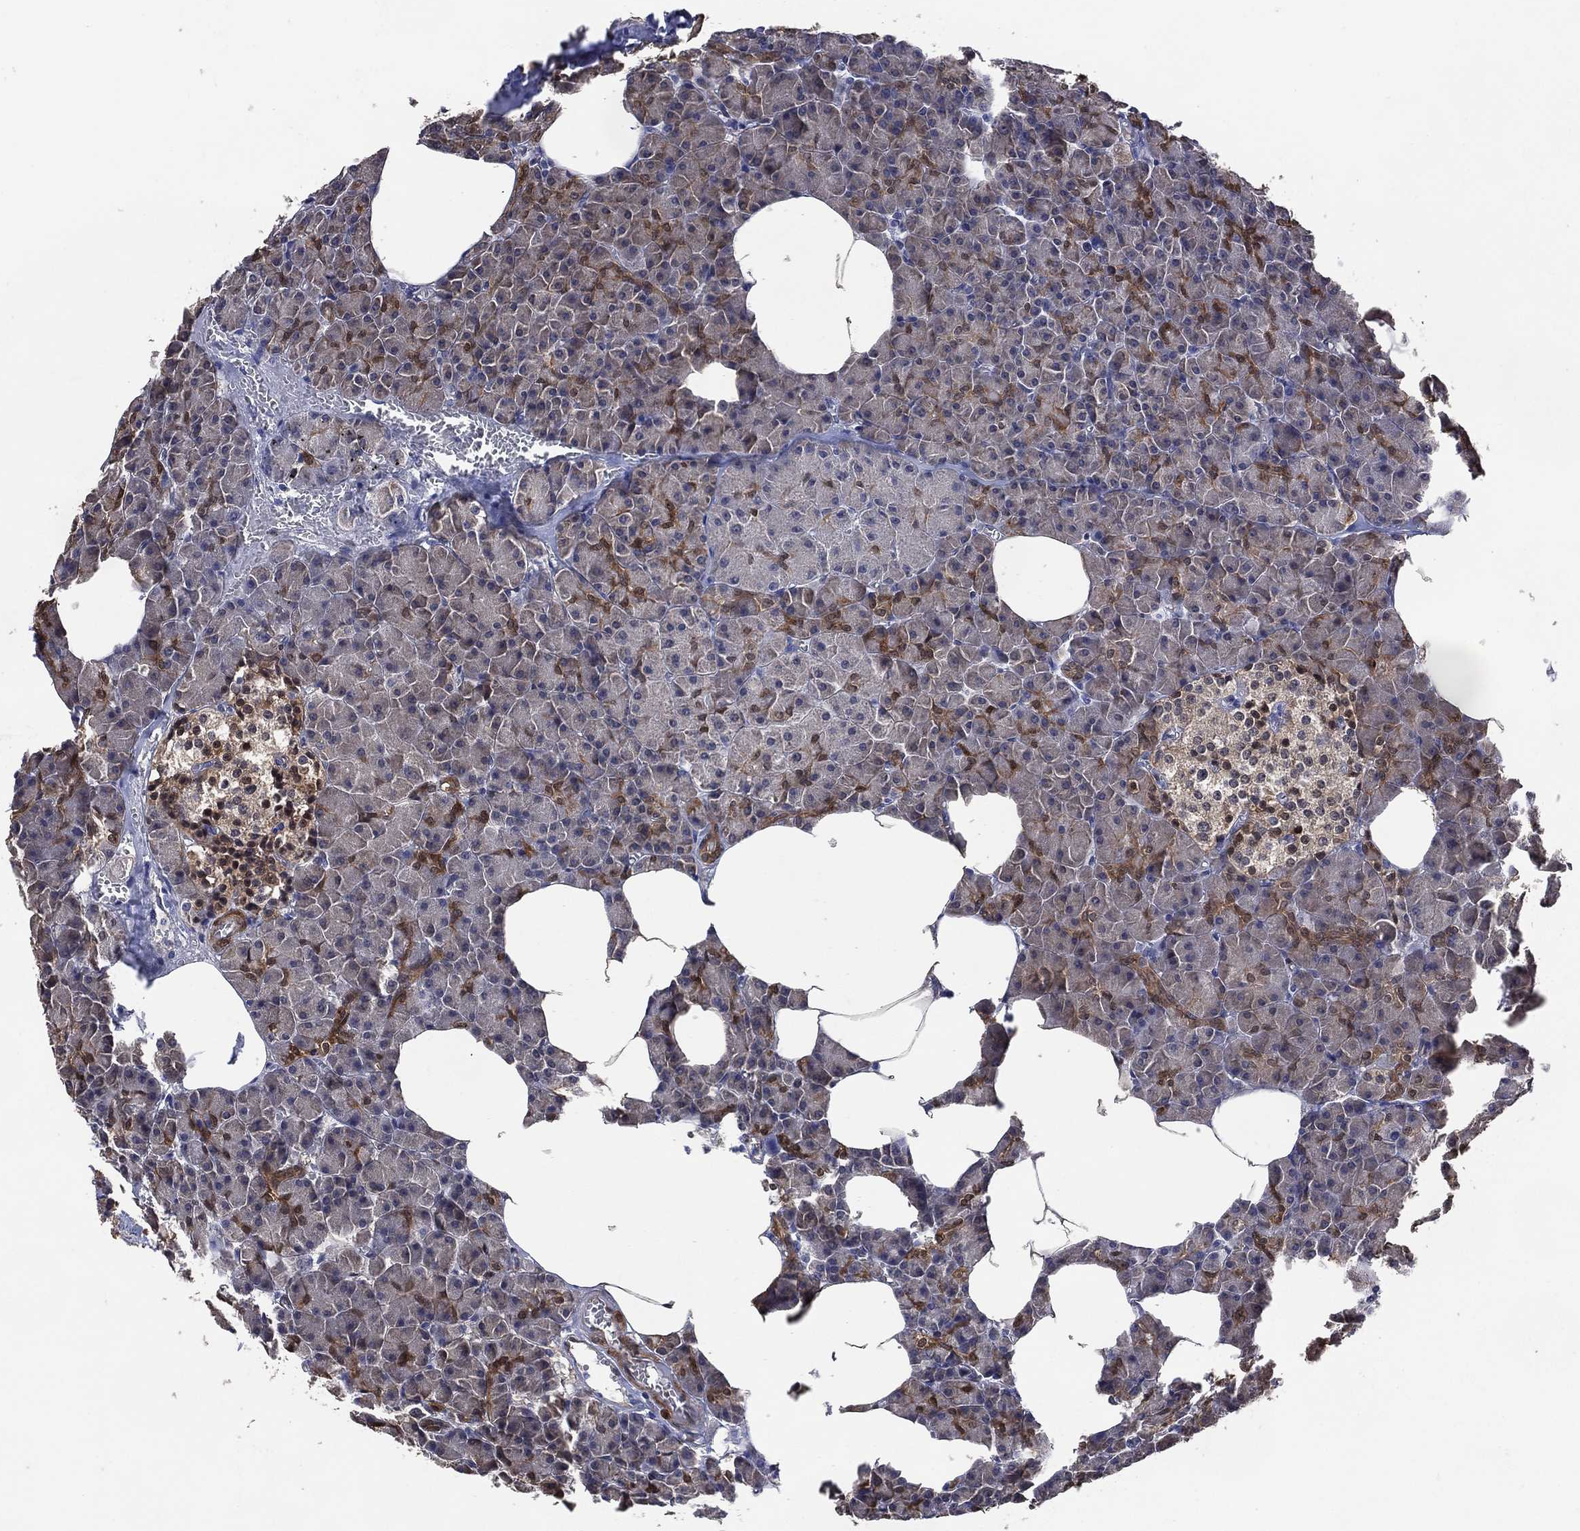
{"staining": {"intensity": "moderate", "quantity": "<25%", "location": "cytoplasmic/membranous"}, "tissue": "pancreas", "cell_type": "Exocrine glandular cells", "image_type": "normal", "snomed": [{"axis": "morphology", "description": "Normal tissue, NOS"}, {"axis": "topography", "description": "Pancreas"}], "caption": "The histopathology image shows immunohistochemical staining of benign pancreas. There is moderate cytoplasmic/membranous staining is identified in about <25% of exocrine glandular cells. The protein is stained brown, and the nuclei are stained in blue (DAB (3,3'-diaminobenzidine) IHC with brightfield microscopy, high magnification).", "gene": "AK1", "patient": {"sex": "female", "age": 45}}